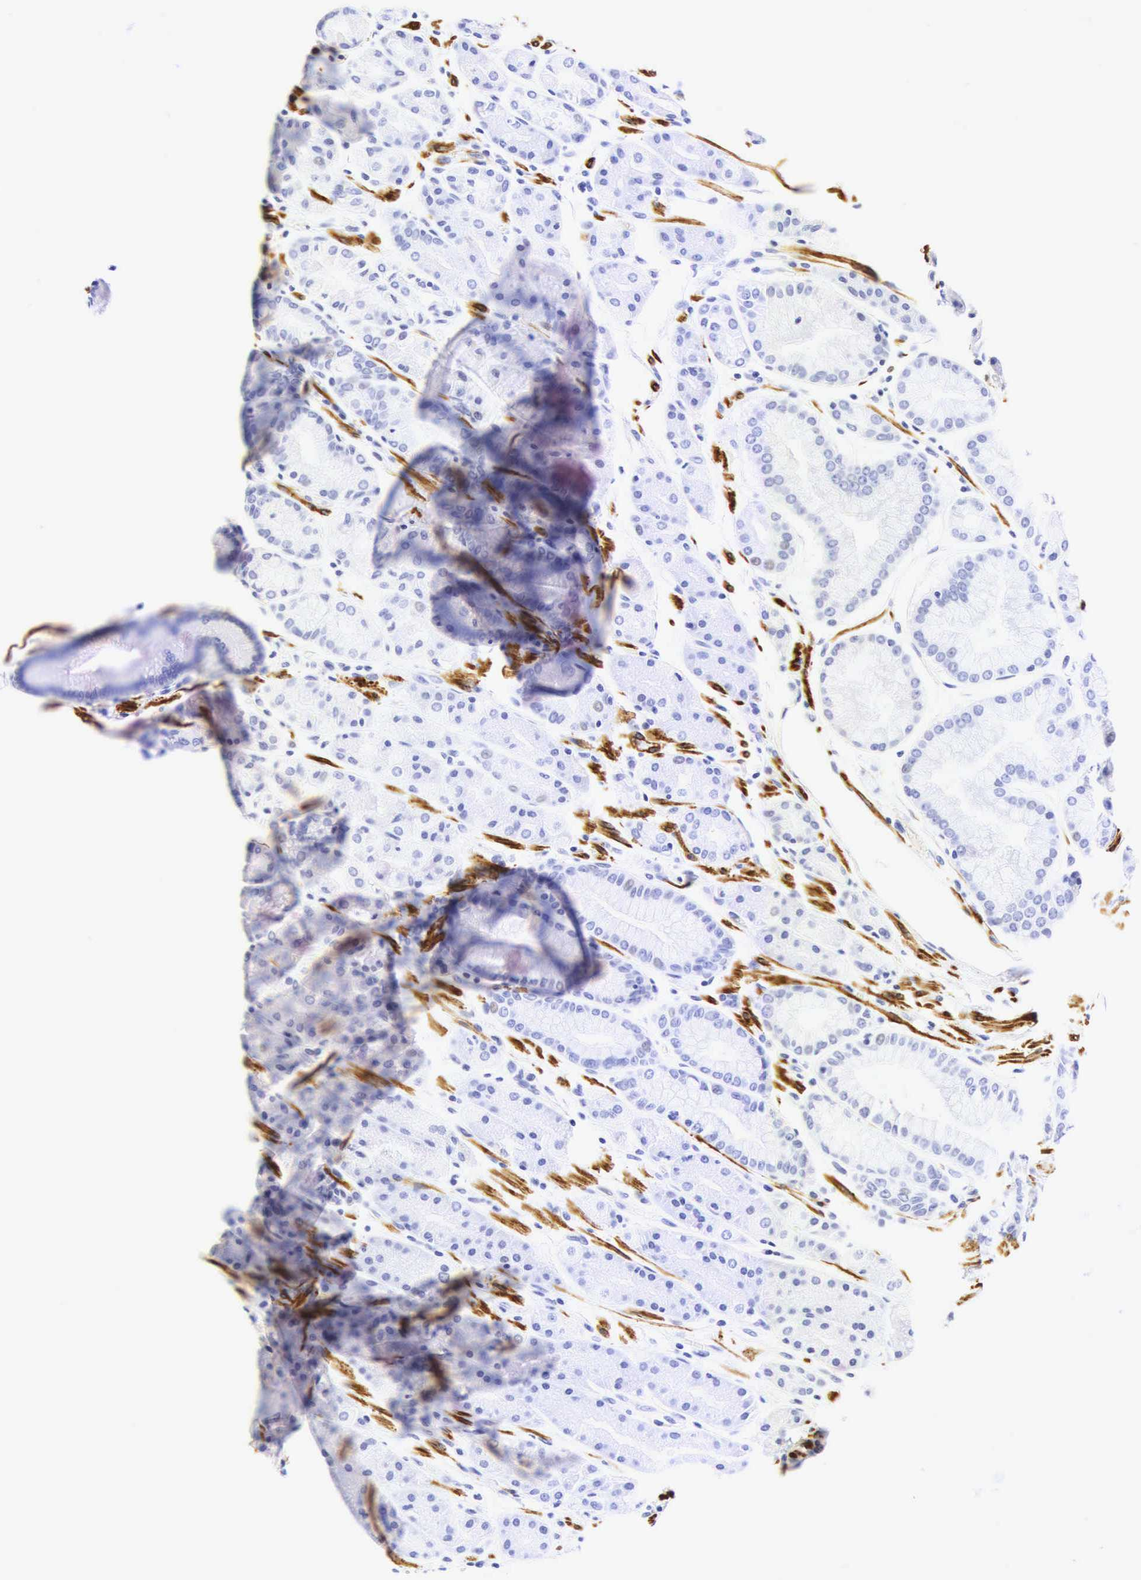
{"staining": {"intensity": "negative", "quantity": "none", "location": "none"}, "tissue": "stomach", "cell_type": "Glandular cells", "image_type": "normal", "snomed": [{"axis": "morphology", "description": "Normal tissue, NOS"}, {"axis": "topography", "description": "Stomach, upper"}], "caption": "Protein analysis of normal stomach shows no significant expression in glandular cells. Nuclei are stained in blue.", "gene": "CALD1", "patient": {"sex": "male", "age": 72}}